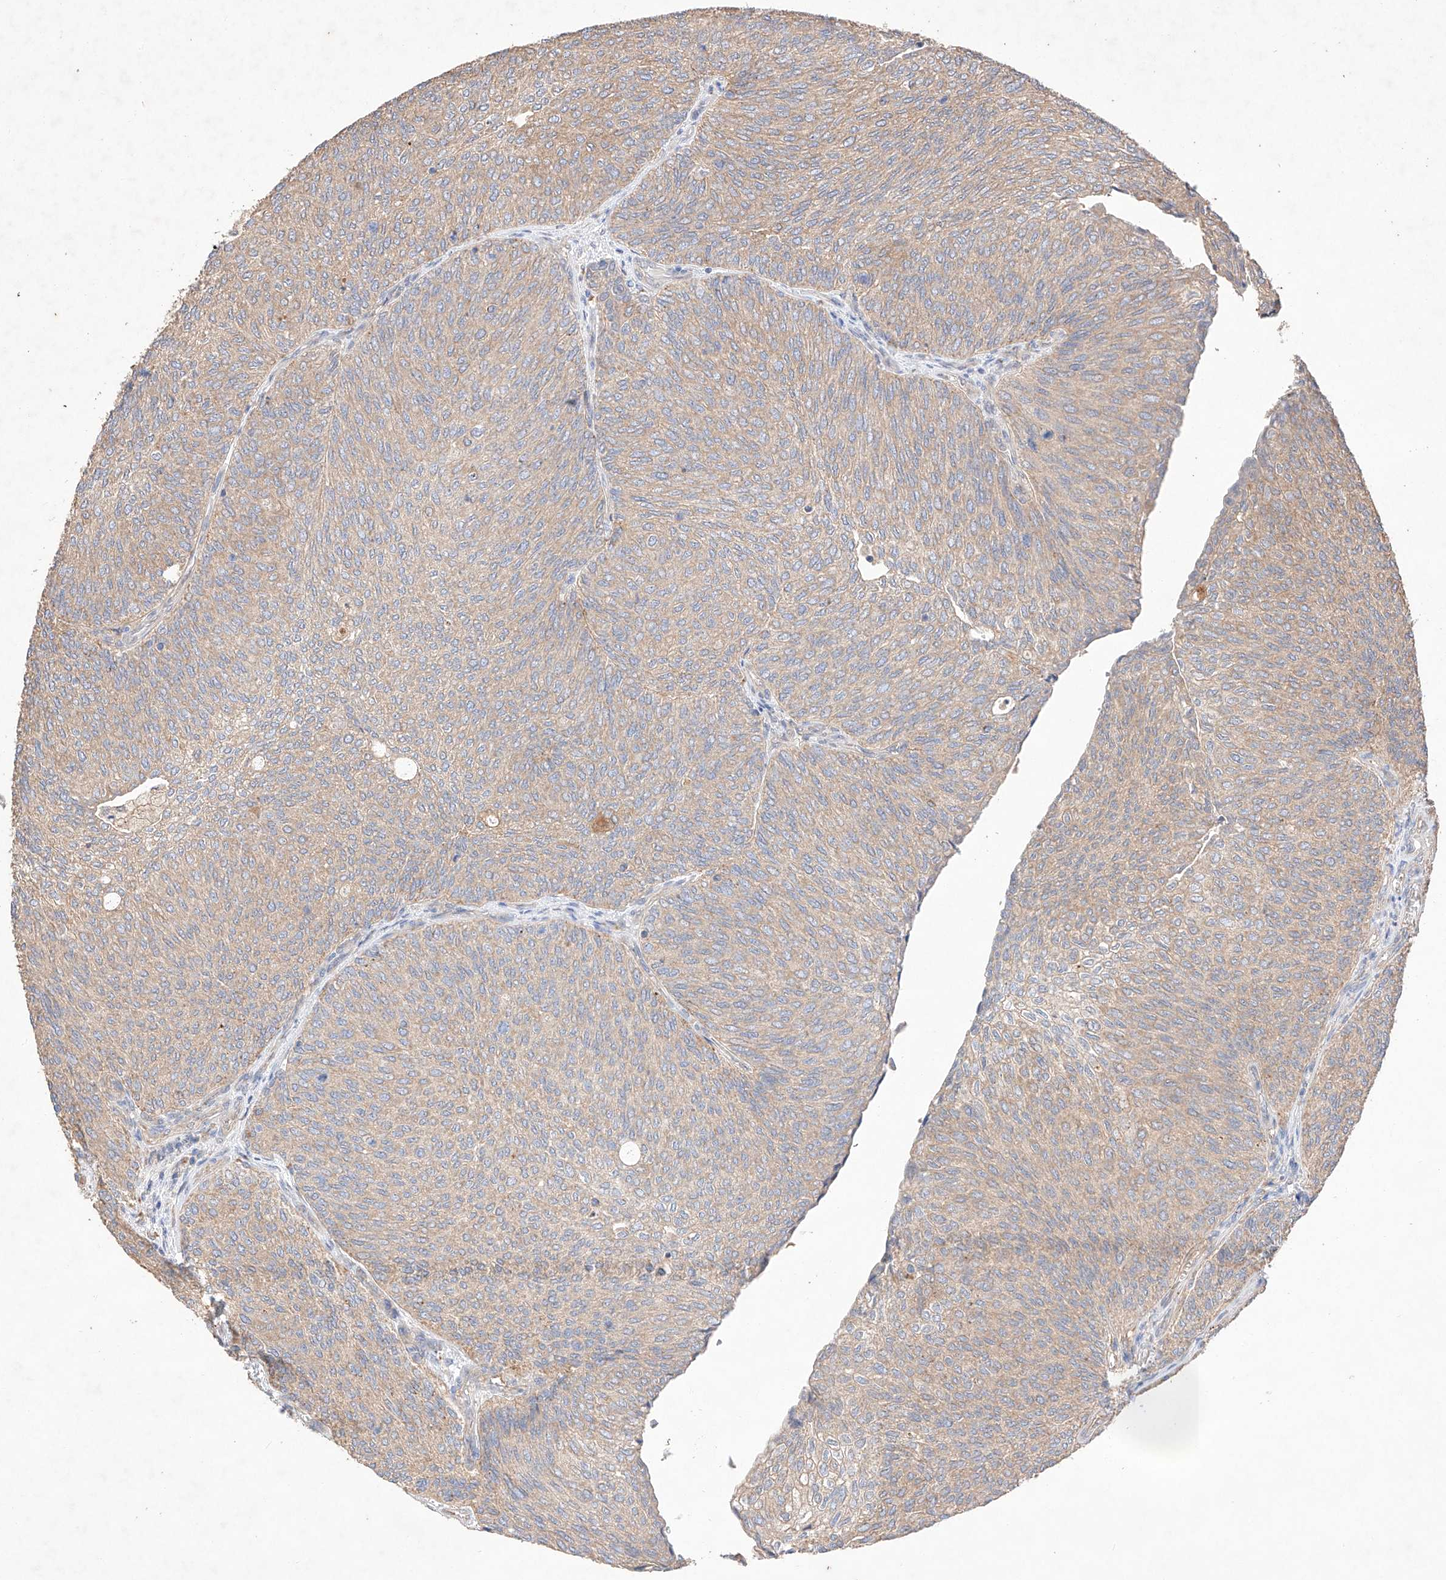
{"staining": {"intensity": "weak", "quantity": "25%-75%", "location": "cytoplasmic/membranous"}, "tissue": "urothelial cancer", "cell_type": "Tumor cells", "image_type": "cancer", "snomed": [{"axis": "morphology", "description": "Urothelial carcinoma, Low grade"}, {"axis": "topography", "description": "Urinary bladder"}], "caption": "Weak cytoplasmic/membranous protein expression is appreciated in approximately 25%-75% of tumor cells in urothelial cancer.", "gene": "C6orf62", "patient": {"sex": "female", "age": 79}}